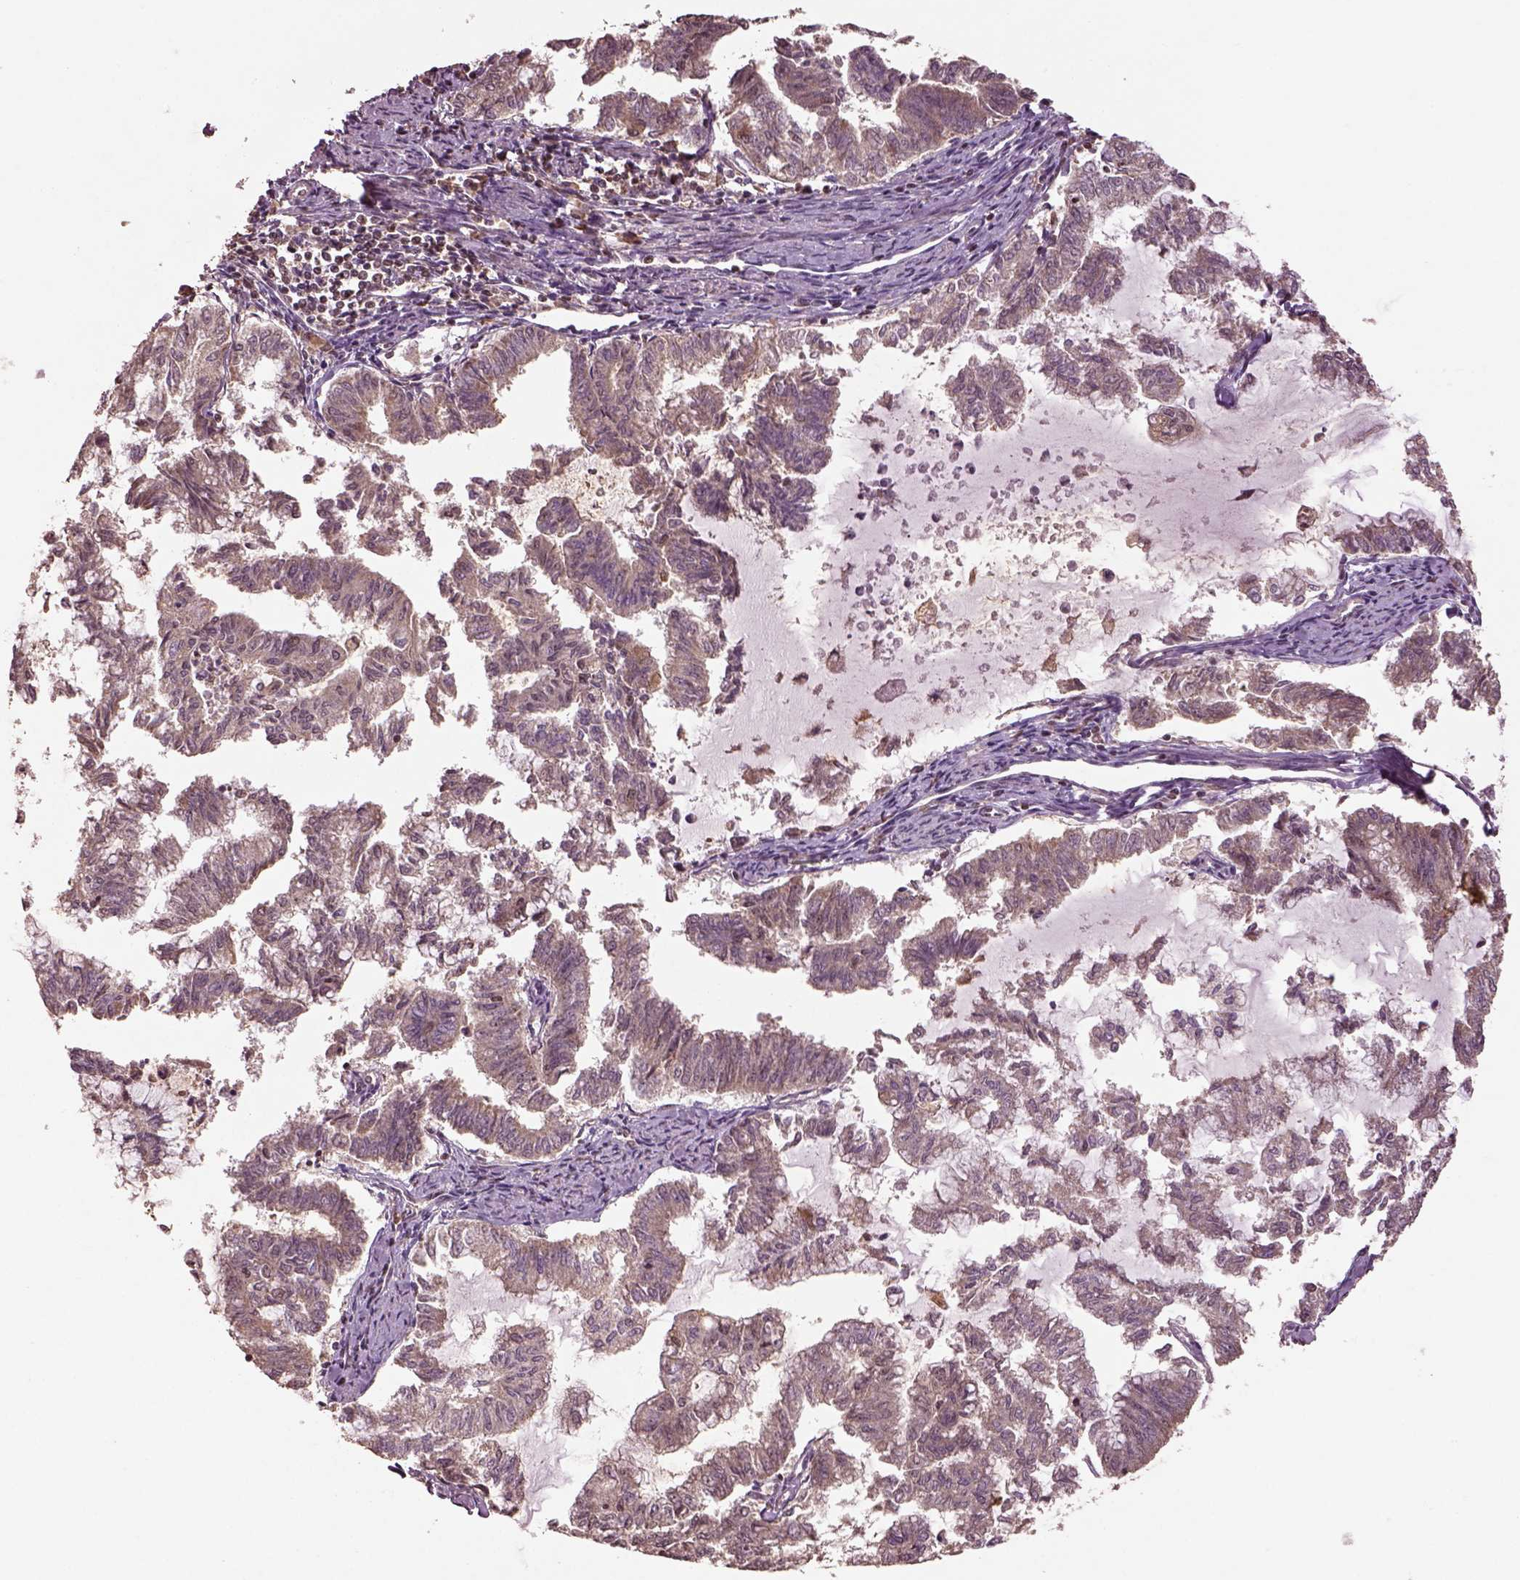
{"staining": {"intensity": "negative", "quantity": "none", "location": "none"}, "tissue": "endometrial cancer", "cell_type": "Tumor cells", "image_type": "cancer", "snomed": [{"axis": "morphology", "description": "Adenocarcinoma, NOS"}, {"axis": "topography", "description": "Endometrium"}], "caption": "The micrograph shows no significant expression in tumor cells of endometrial cancer.", "gene": "BRD9", "patient": {"sex": "female", "age": 79}}